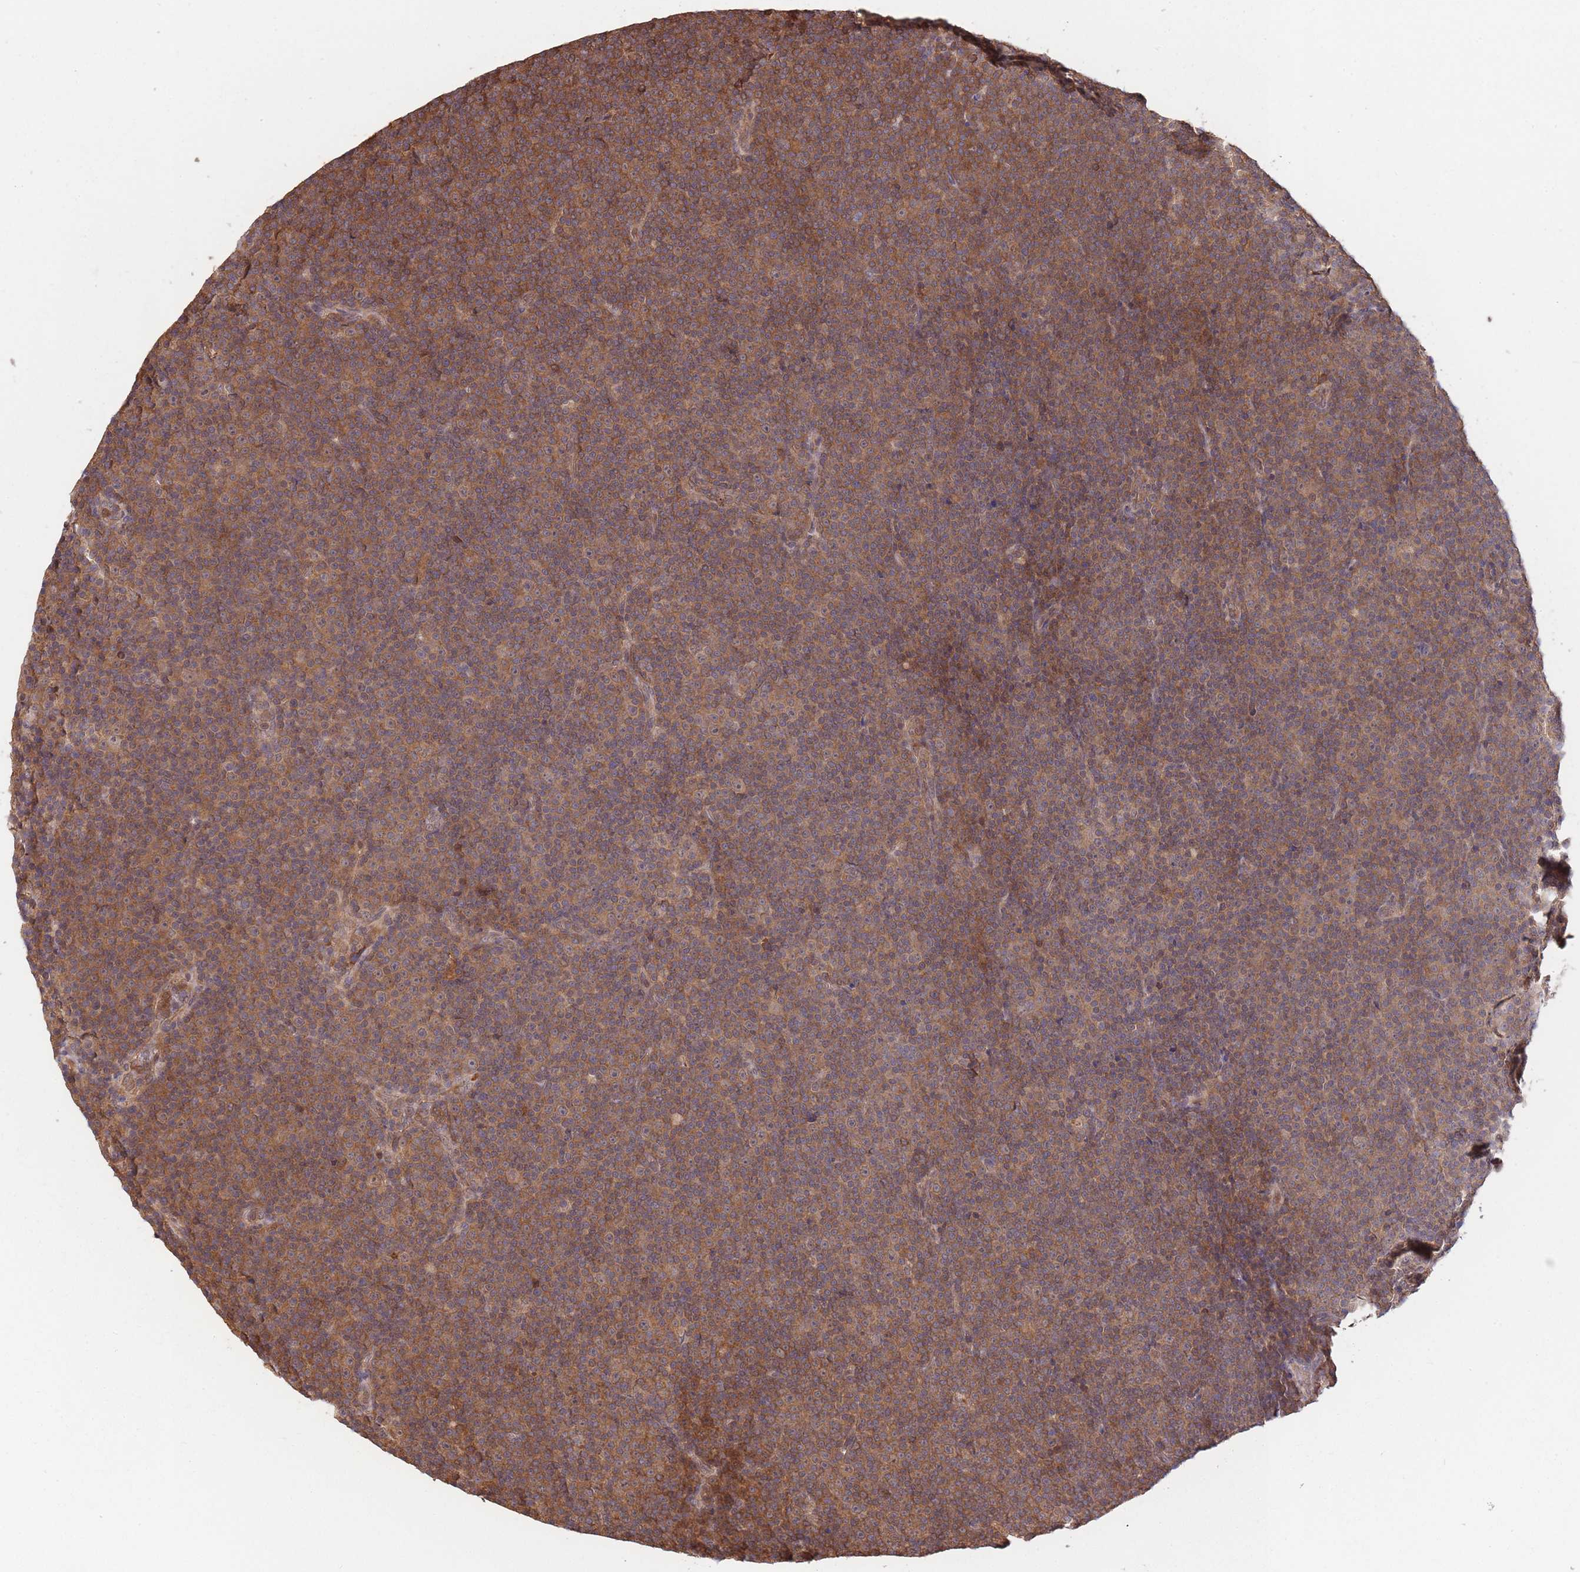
{"staining": {"intensity": "moderate", "quantity": ">75%", "location": "cytoplasmic/membranous"}, "tissue": "lymphoma", "cell_type": "Tumor cells", "image_type": "cancer", "snomed": [{"axis": "morphology", "description": "Malignant lymphoma, non-Hodgkin's type, Low grade"}, {"axis": "topography", "description": "Lymph node"}], "caption": "Moderate cytoplasmic/membranous protein expression is present in about >75% of tumor cells in lymphoma.", "gene": "ZNF304", "patient": {"sex": "female", "age": 67}}